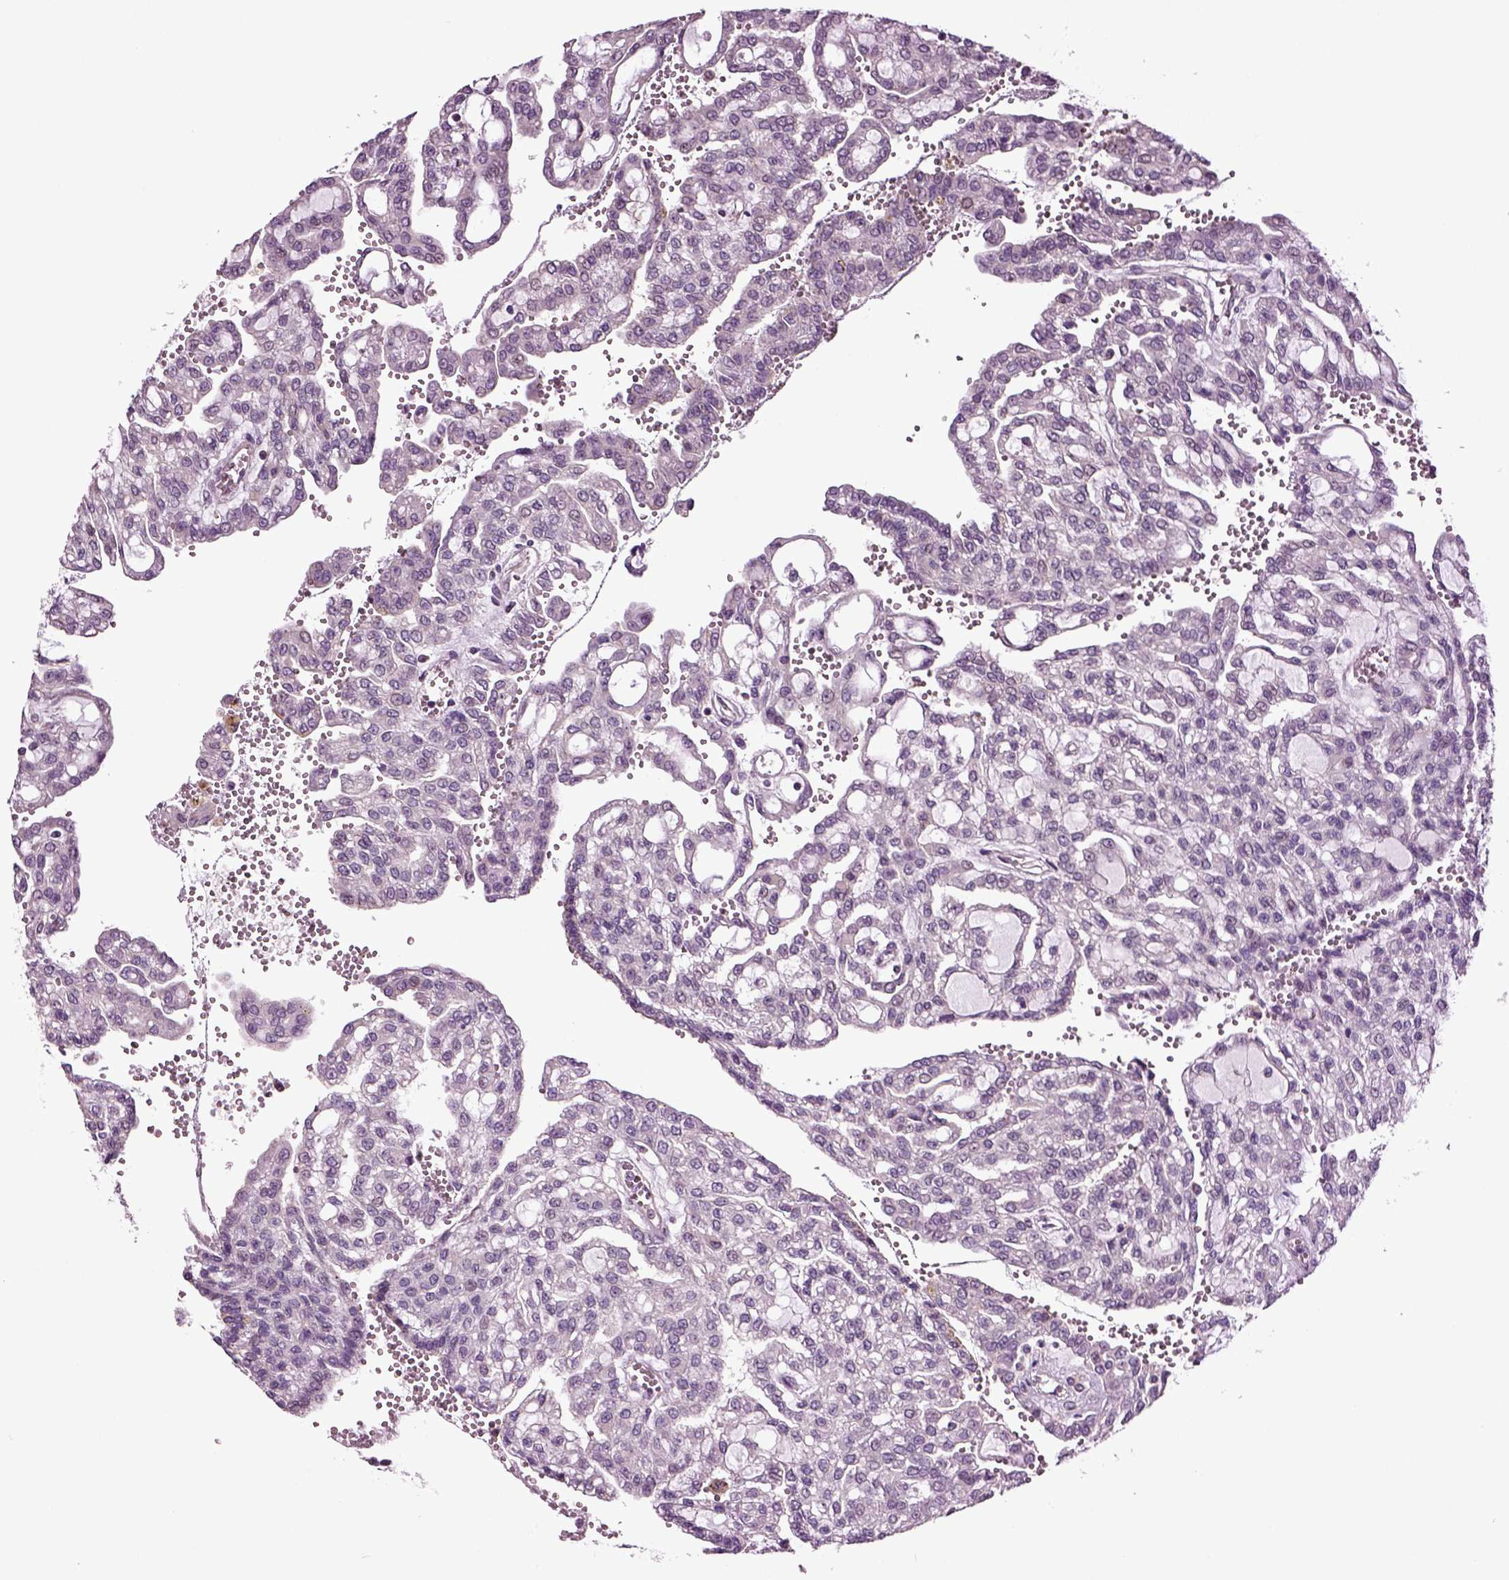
{"staining": {"intensity": "negative", "quantity": "none", "location": "none"}, "tissue": "renal cancer", "cell_type": "Tumor cells", "image_type": "cancer", "snomed": [{"axis": "morphology", "description": "Adenocarcinoma, NOS"}, {"axis": "topography", "description": "Kidney"}], "caption": "Adenocarcinoma (renal) was stained to show a protein in brown. There is no significant expression in tumor cells.", "gene": "HAGHL", "patient": {"sex": "male", "age": 63}}